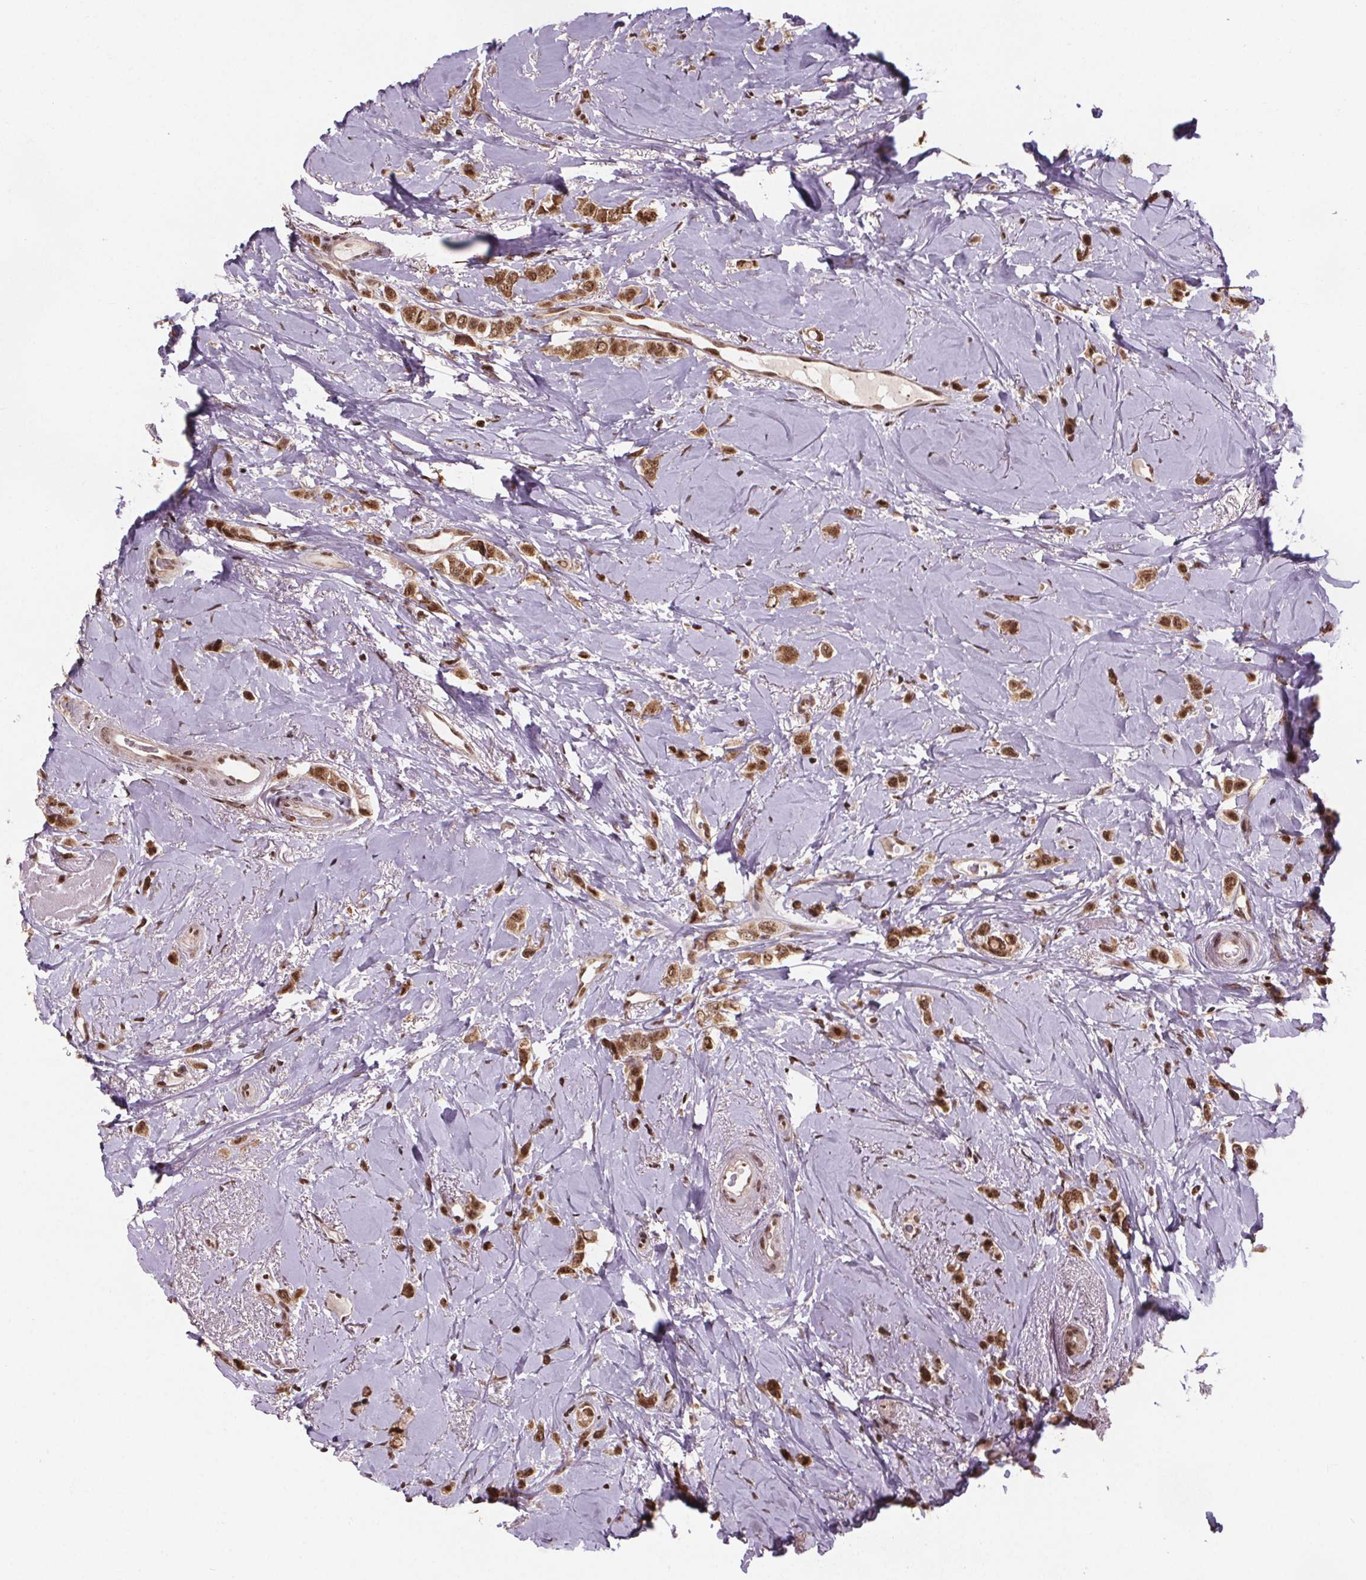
{"staining": {"intensity": "moderate", "quantity": ">75%", "location": "nuclear"}, "tissue": "breast cancer", "cell_type": "Tumor cells", "image_type": "cancer", "snomed": [{"axis": "morphology", "description": "Lobular carcinoma"}, {"axis": "topography", "description": "Breast"}], "caption": "About >75% of tumor cells in breast cancer exhibit moderate nuclear protein staining as visualized by brown immunohistochemical staining.", "gene": "JARID2", "patient": {"sex": "female", "age": 66}}